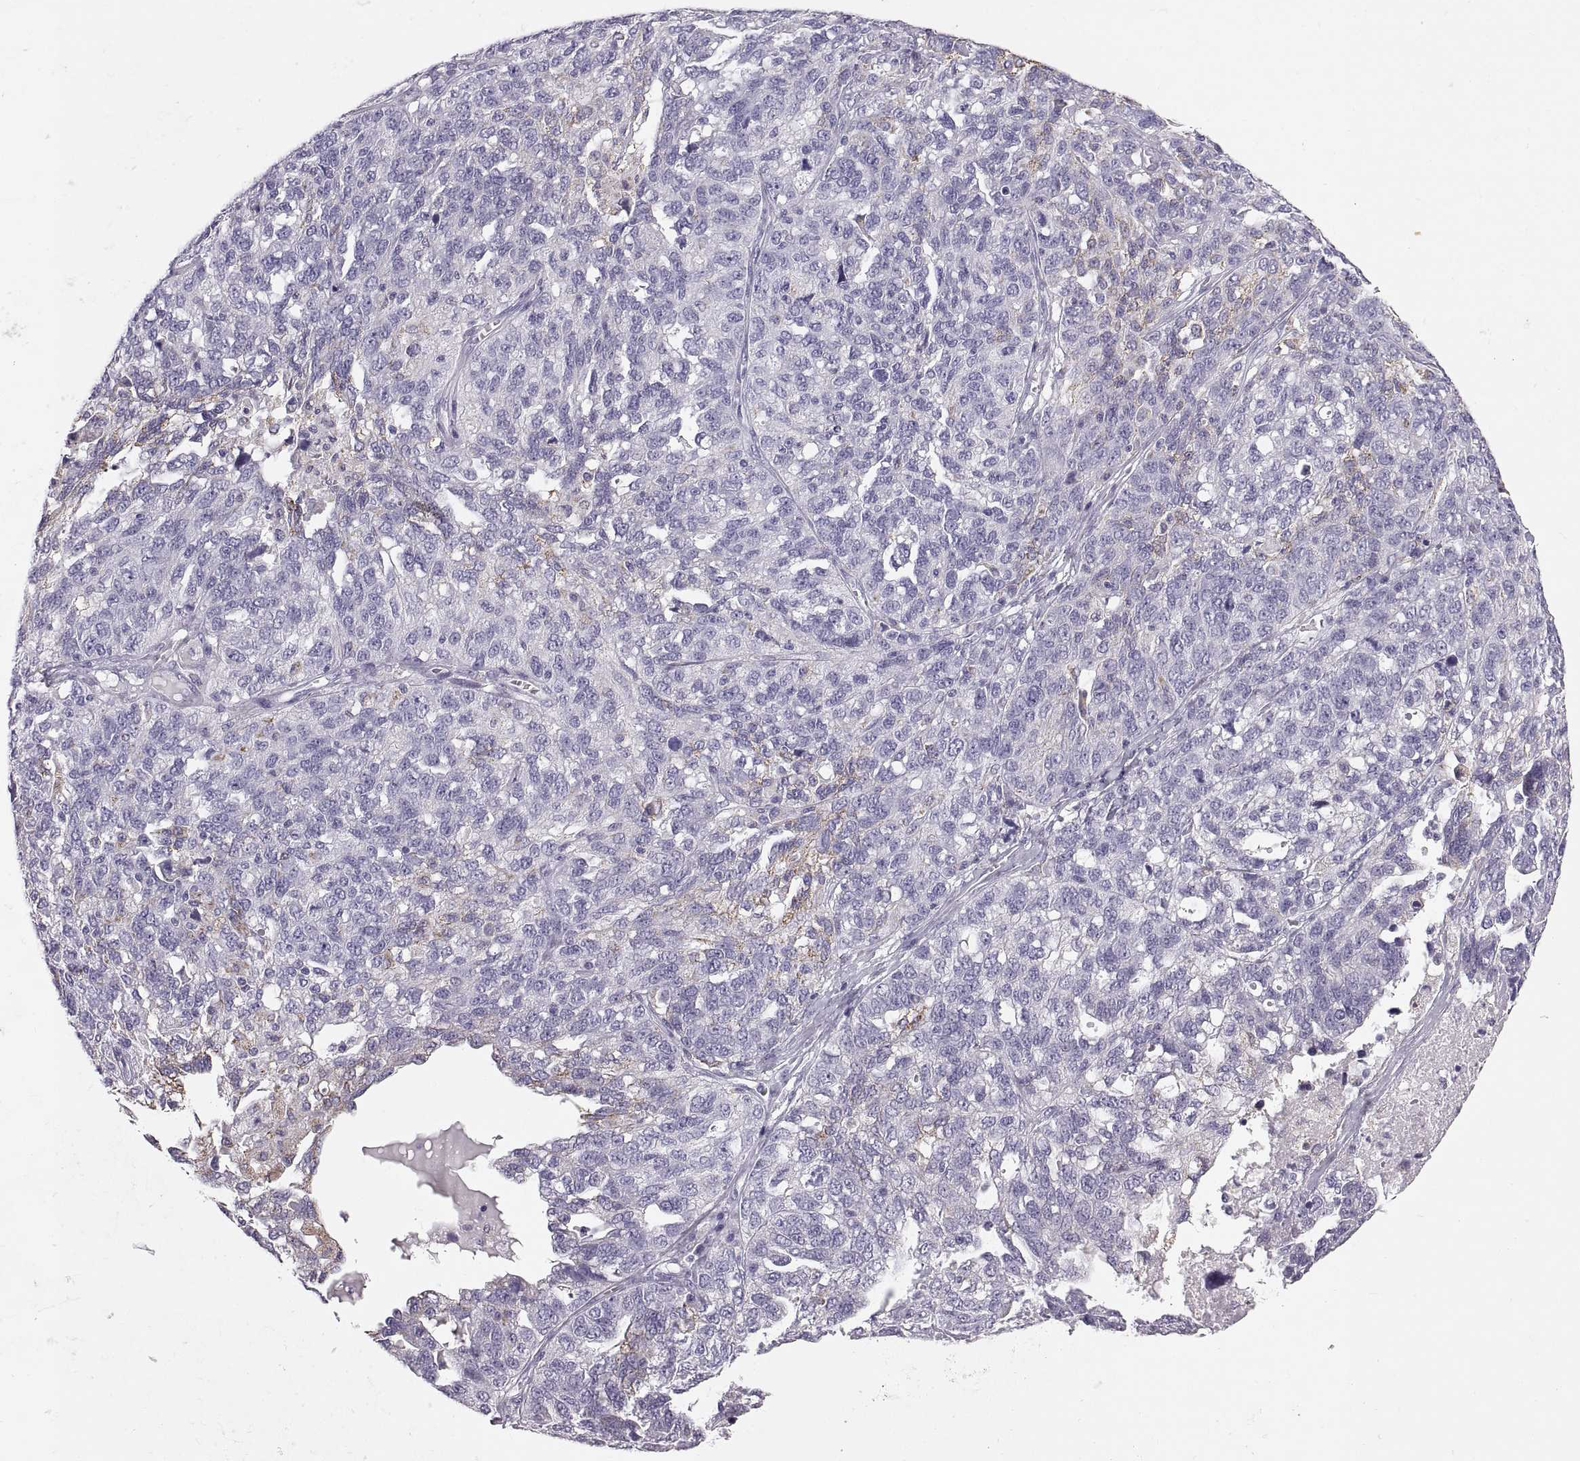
{"staining": {"intensity": "negative", "quantity": "none", "location": "none"}, "tissue": "ovarian cancer", "cell_type": "Tumor cells", "image_type": "cancer", "snomed": [{"axis": "morphology", "description": "Cystadenocarcinoma, serous, NOS"}, {"axis": "topography", "description": "Ovary"}], "caption": "DAB immunohistochemical staining of ovarian cancer reveals no significant positivity in tumor cells. The staining was performed using DAB (3,3'-diaminobenzidine) to visualize the protein expression in brown, while the nuclei were stained in blue with hematoxylin (Magnification: 20x).", "gene": "COL9A3", "patient": {"sex": "female", "age": 71}}